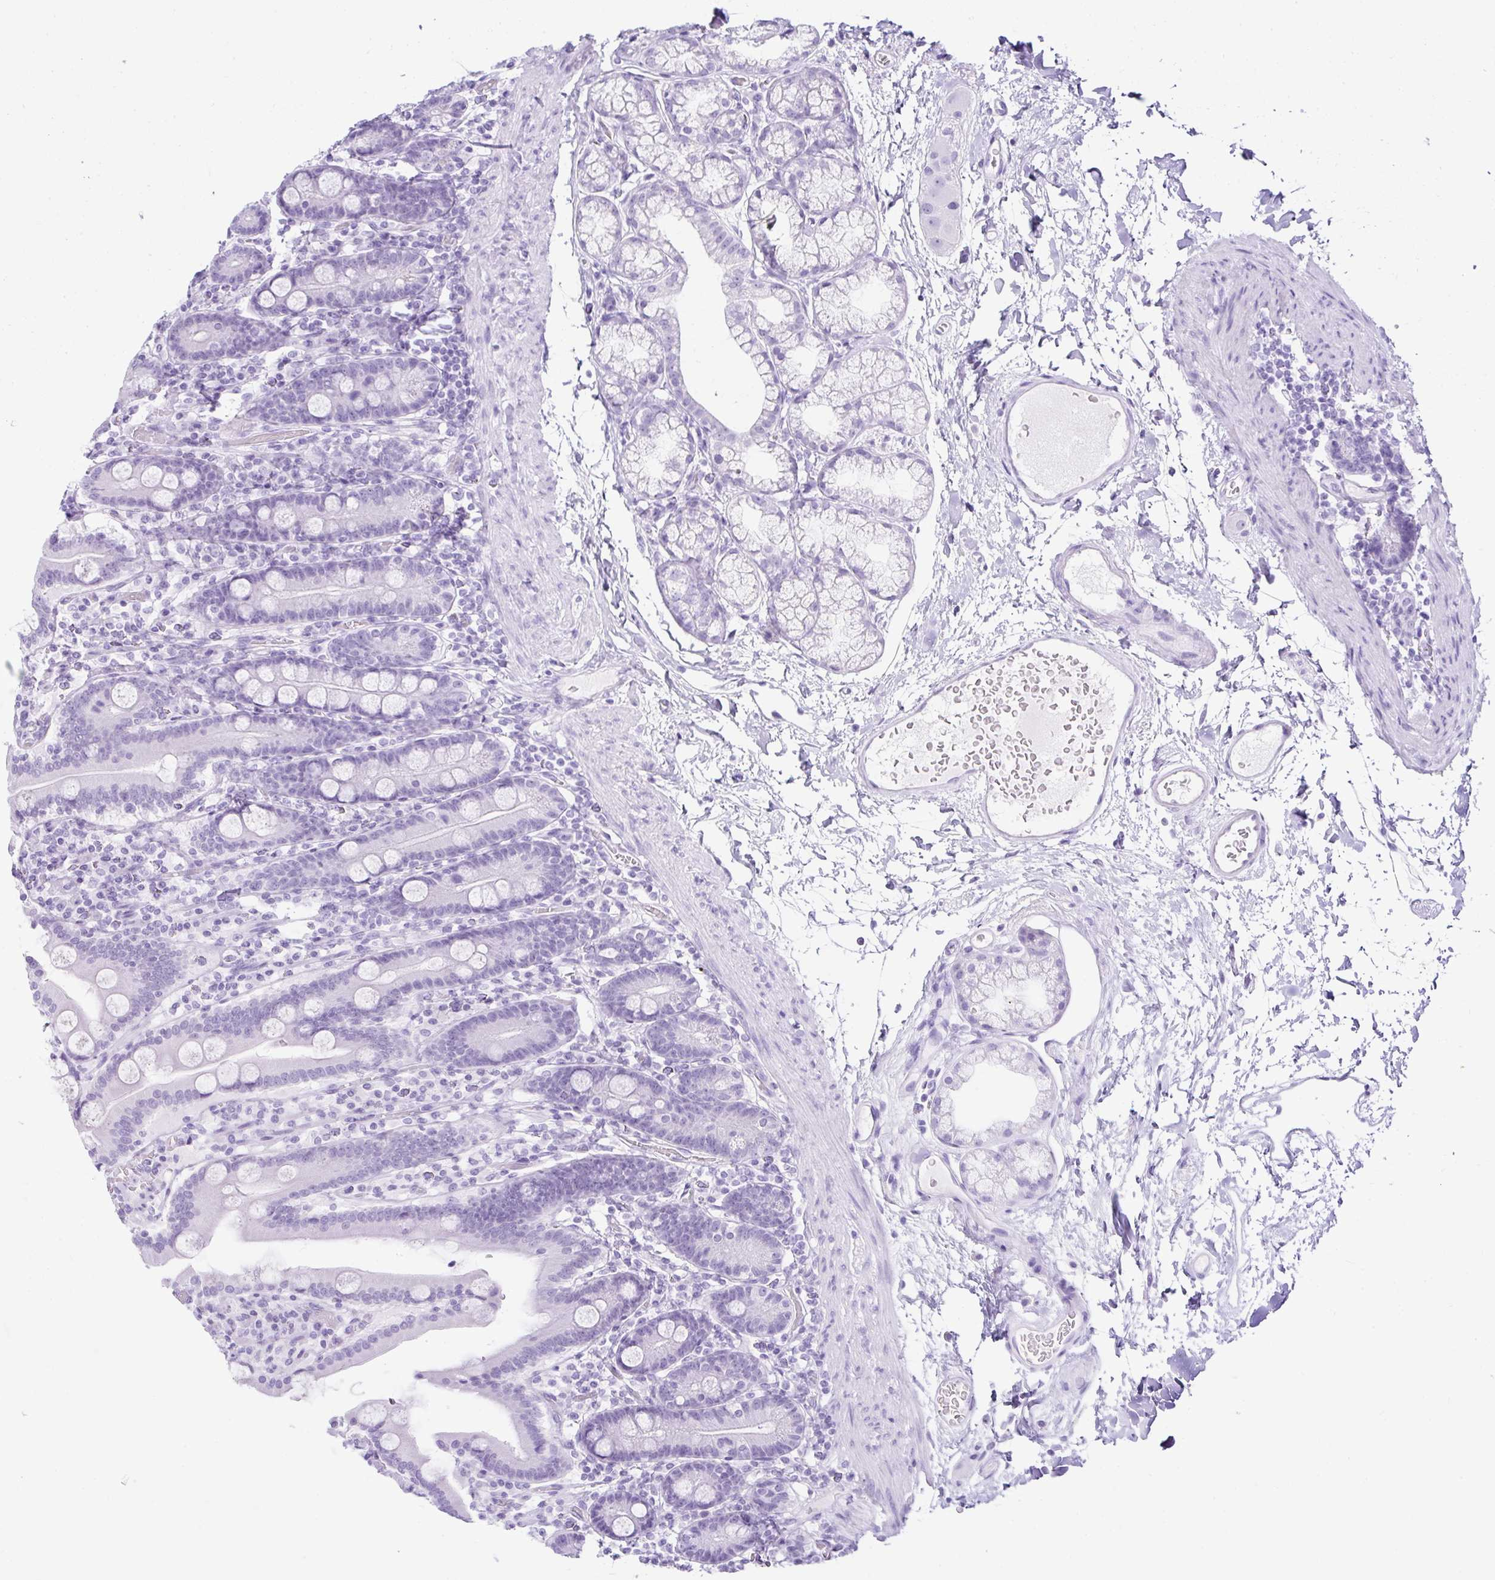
{"staining": {"intensity": "negative", "quantity": "none", "location": "none"}, "tissue": "duodenum", "cell_type": "Glandular cells", "image_type": "normal", "snomed": [{"axis": "morphology", "description": "Normal tissue, NOS"}, {"axis": "topography", "description": "Duodenum"}], "caption": "Glandular cells are negative for brown protein staining in normal duodenum. (DAB (3,3'-diaminobenzidine) immunohistochemistry visualized using brightfield microscopy, high magnification).", "gene": "SERPINB3", "patient": {"sex": "male", "age": 55}}